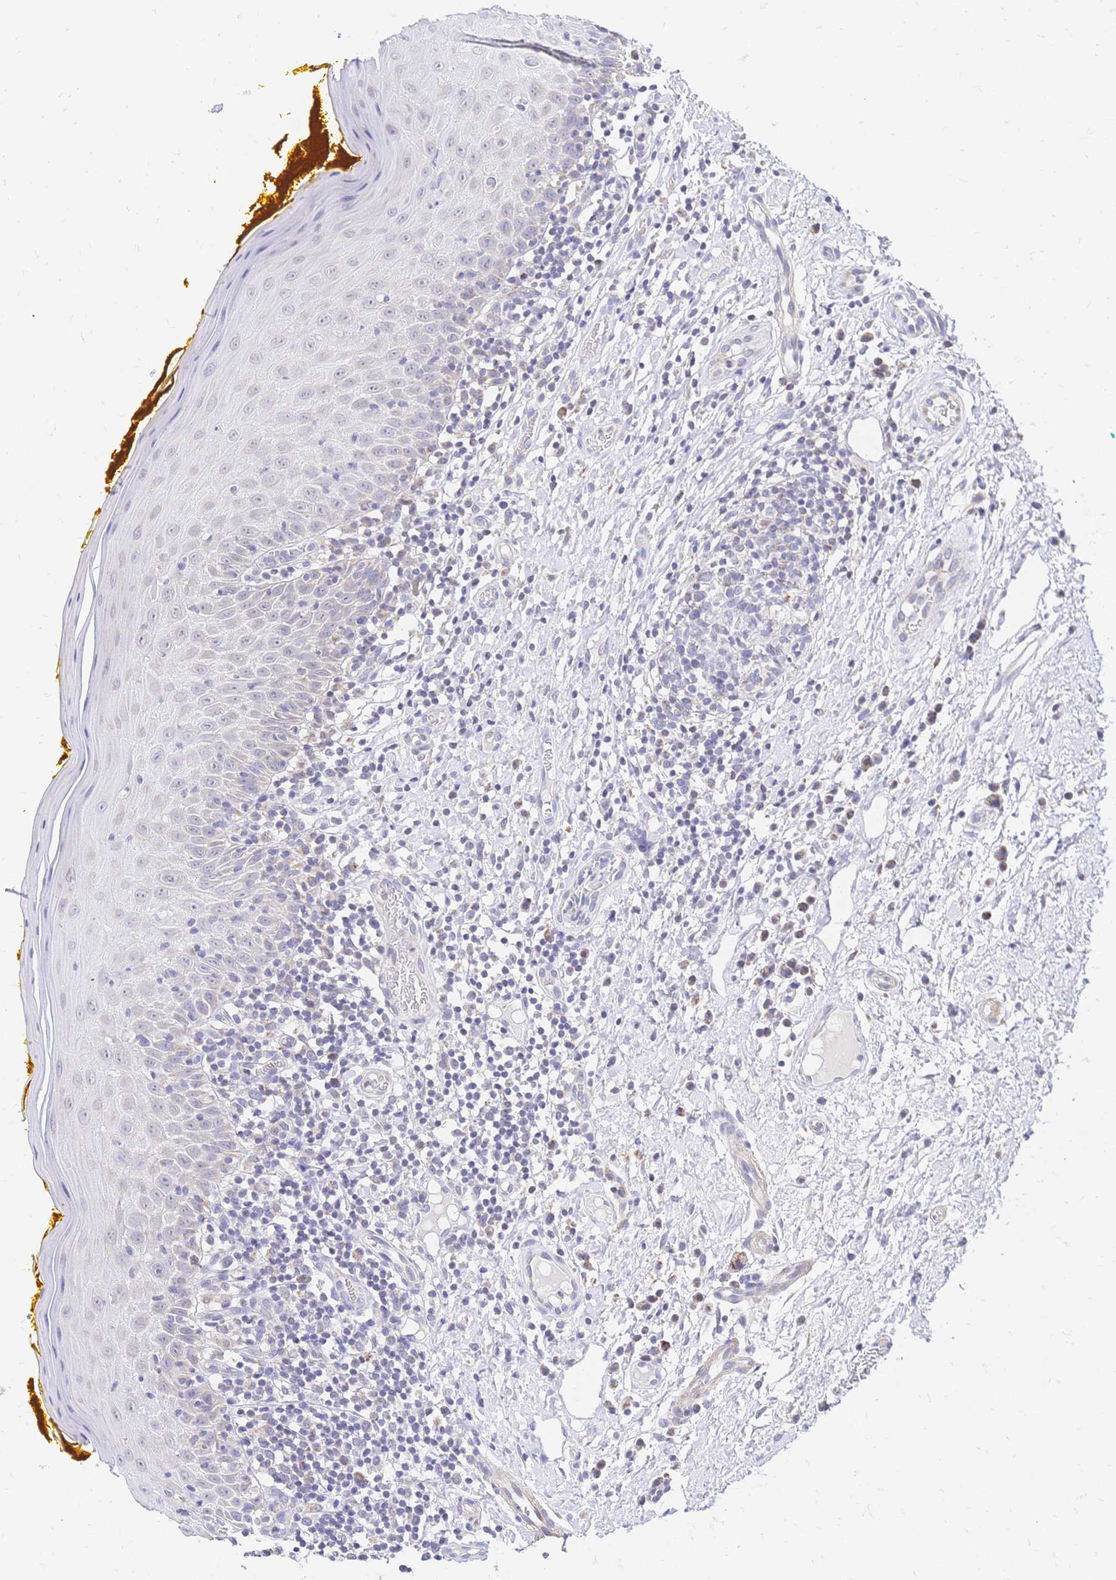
{"staining": {"intensity": "negative", "quantity": "none", "location": "none"}, "tissue": "oral mucosa", "cell_type": "Squamous epithelial cells", "image_type": "normal", "snomed": [{"axis": "morphology", "description": "Normal tissue, NOS"}, {"axis": "topography", "description": "Oral tissue"}, {"axis": "topography", "description": "Tounge, NOS"}], "caption": "A high-resolution micrograph shows immunohistochemistry staining of normal oral mucosa, which demonstrates no significant positivity in squamous epithelial cells. (Immunohistochemistry, brightfield microscopy, high magnification).", "gene": "CLEC18A", "patient": {"sex": "female", "age": 58}}